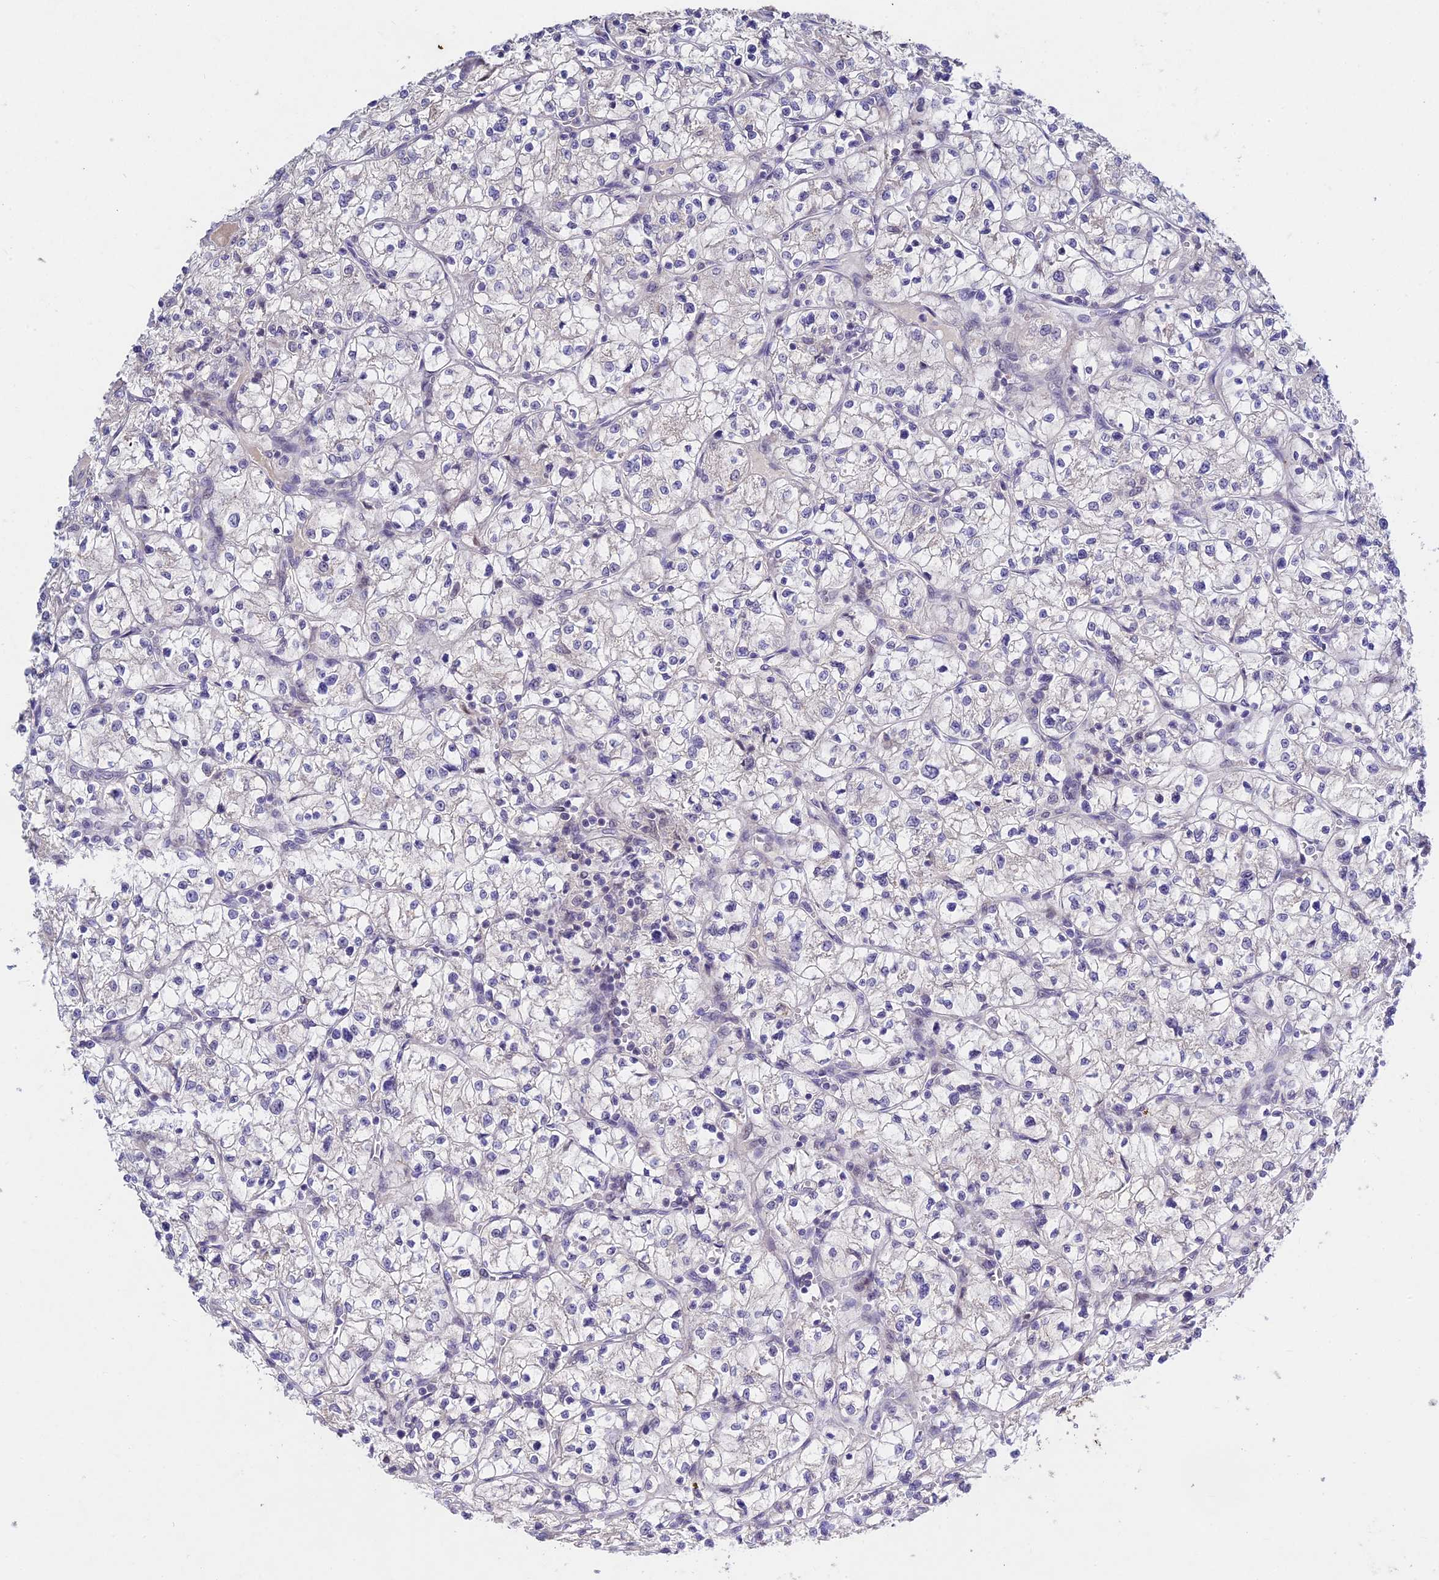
{"staining": {"intensity": "negative", "quantity": "none", "location": "none"}, "tissue": "renal cancer", "cell_type": "Tumor cells", "image_type": "cancer", "snomed": [{"axis": "morphology", "description": "Adenocarcinoma, NOS"}, {"axis": "topography", "description": "Kidney"}], "caption": "This is an immunohistochemistry micrograph of human renal cancer. There is no positivity in tumor cells.", "gene": "RAVER1", "patient": {"sex": "female", "age": 64}}